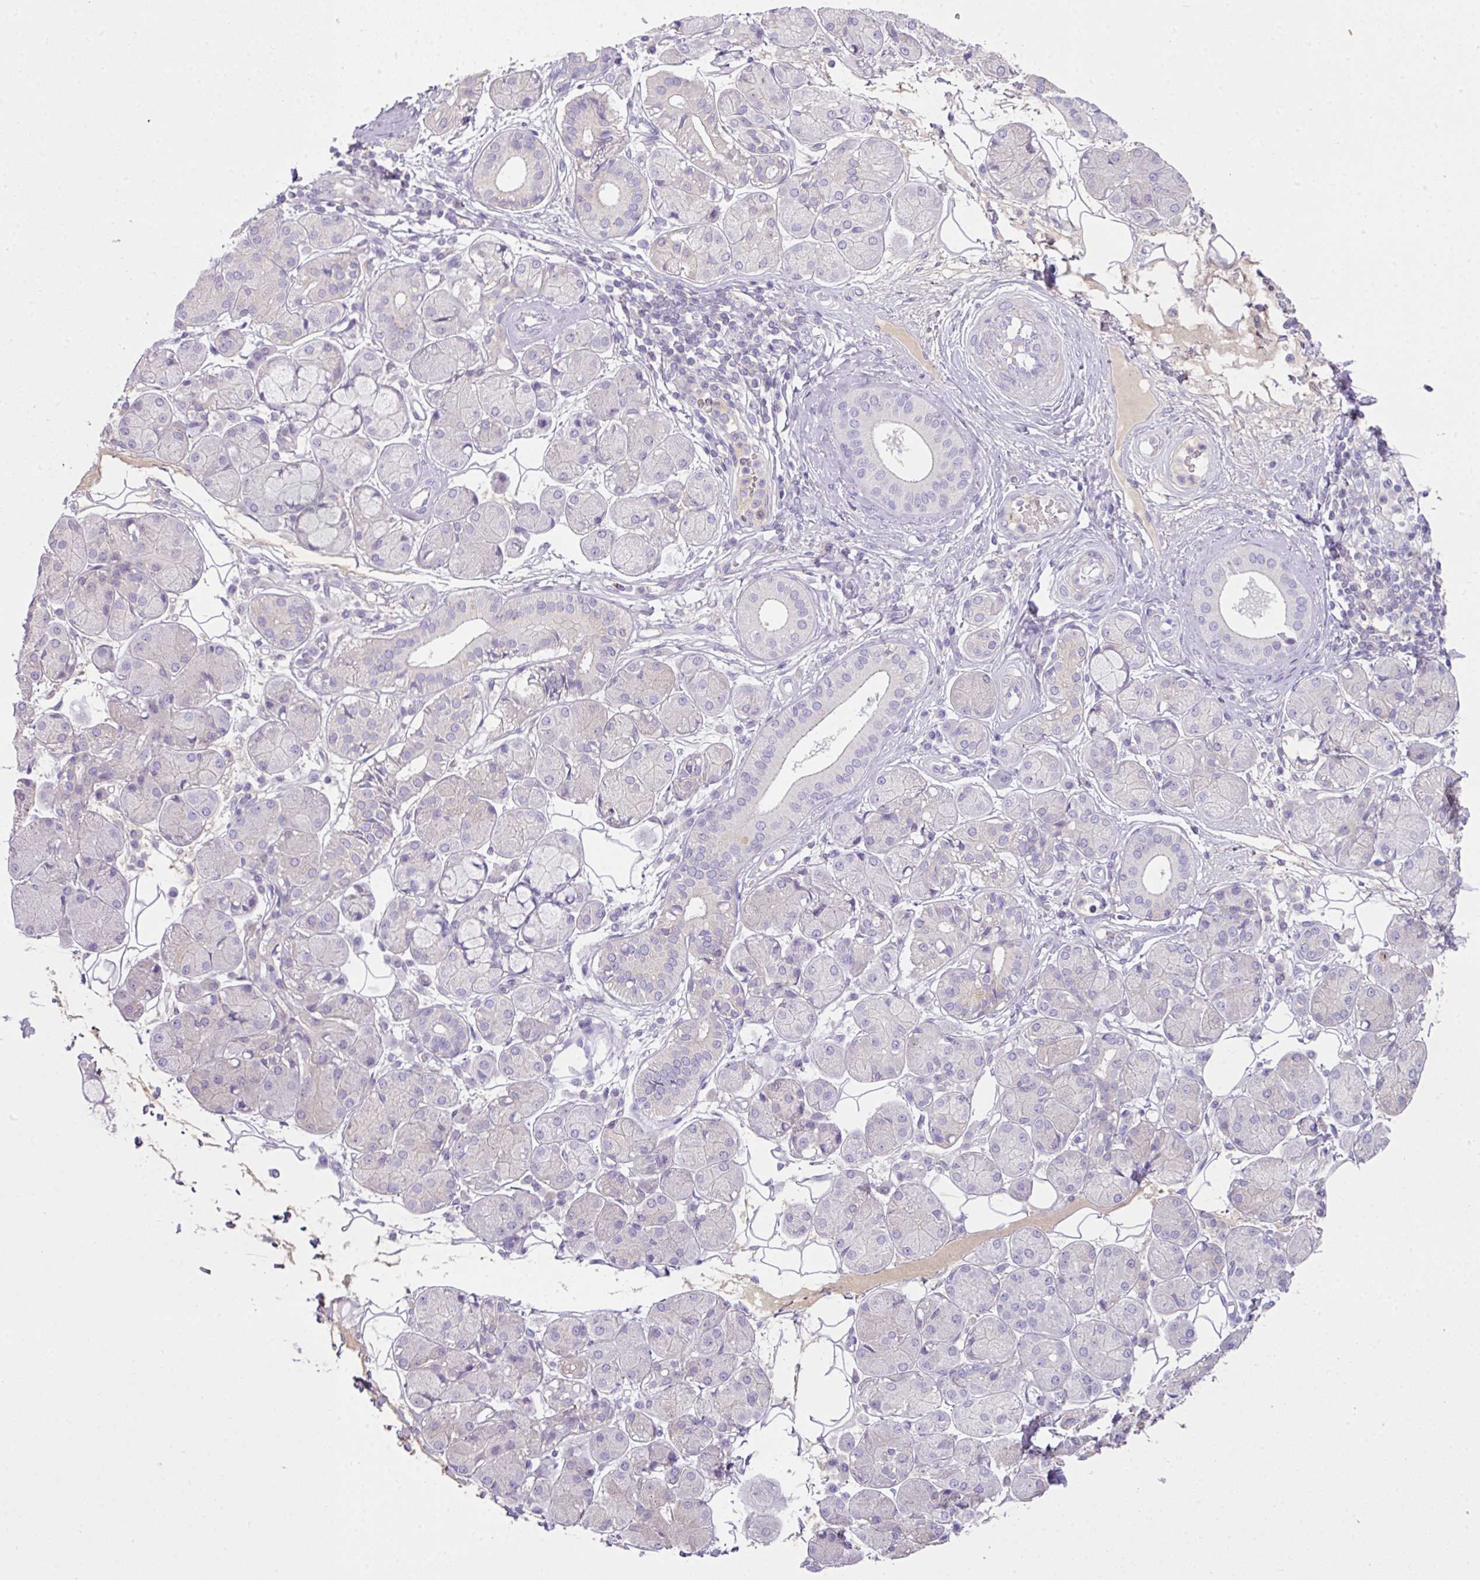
{"staining": {"intensity": "negative", "quantity": "none", "location": "none"}, "tissue": "salivary gland", "cell_type": "Glandular cells", "image_type": "normal", "snomed": [{"axis": "morphology", "description": "Squamous cell carcinoma, NOS"}, {"axis": "topography", "description": "Skin"}, {"axis": "topography", "description": "Head-Neck"}], "caption": "Histopathology image shows no protein positivity in glandular cells of benign salivary gland.", "gene": "OR6C6", "patient": {"sex": "male", "age": 80}}